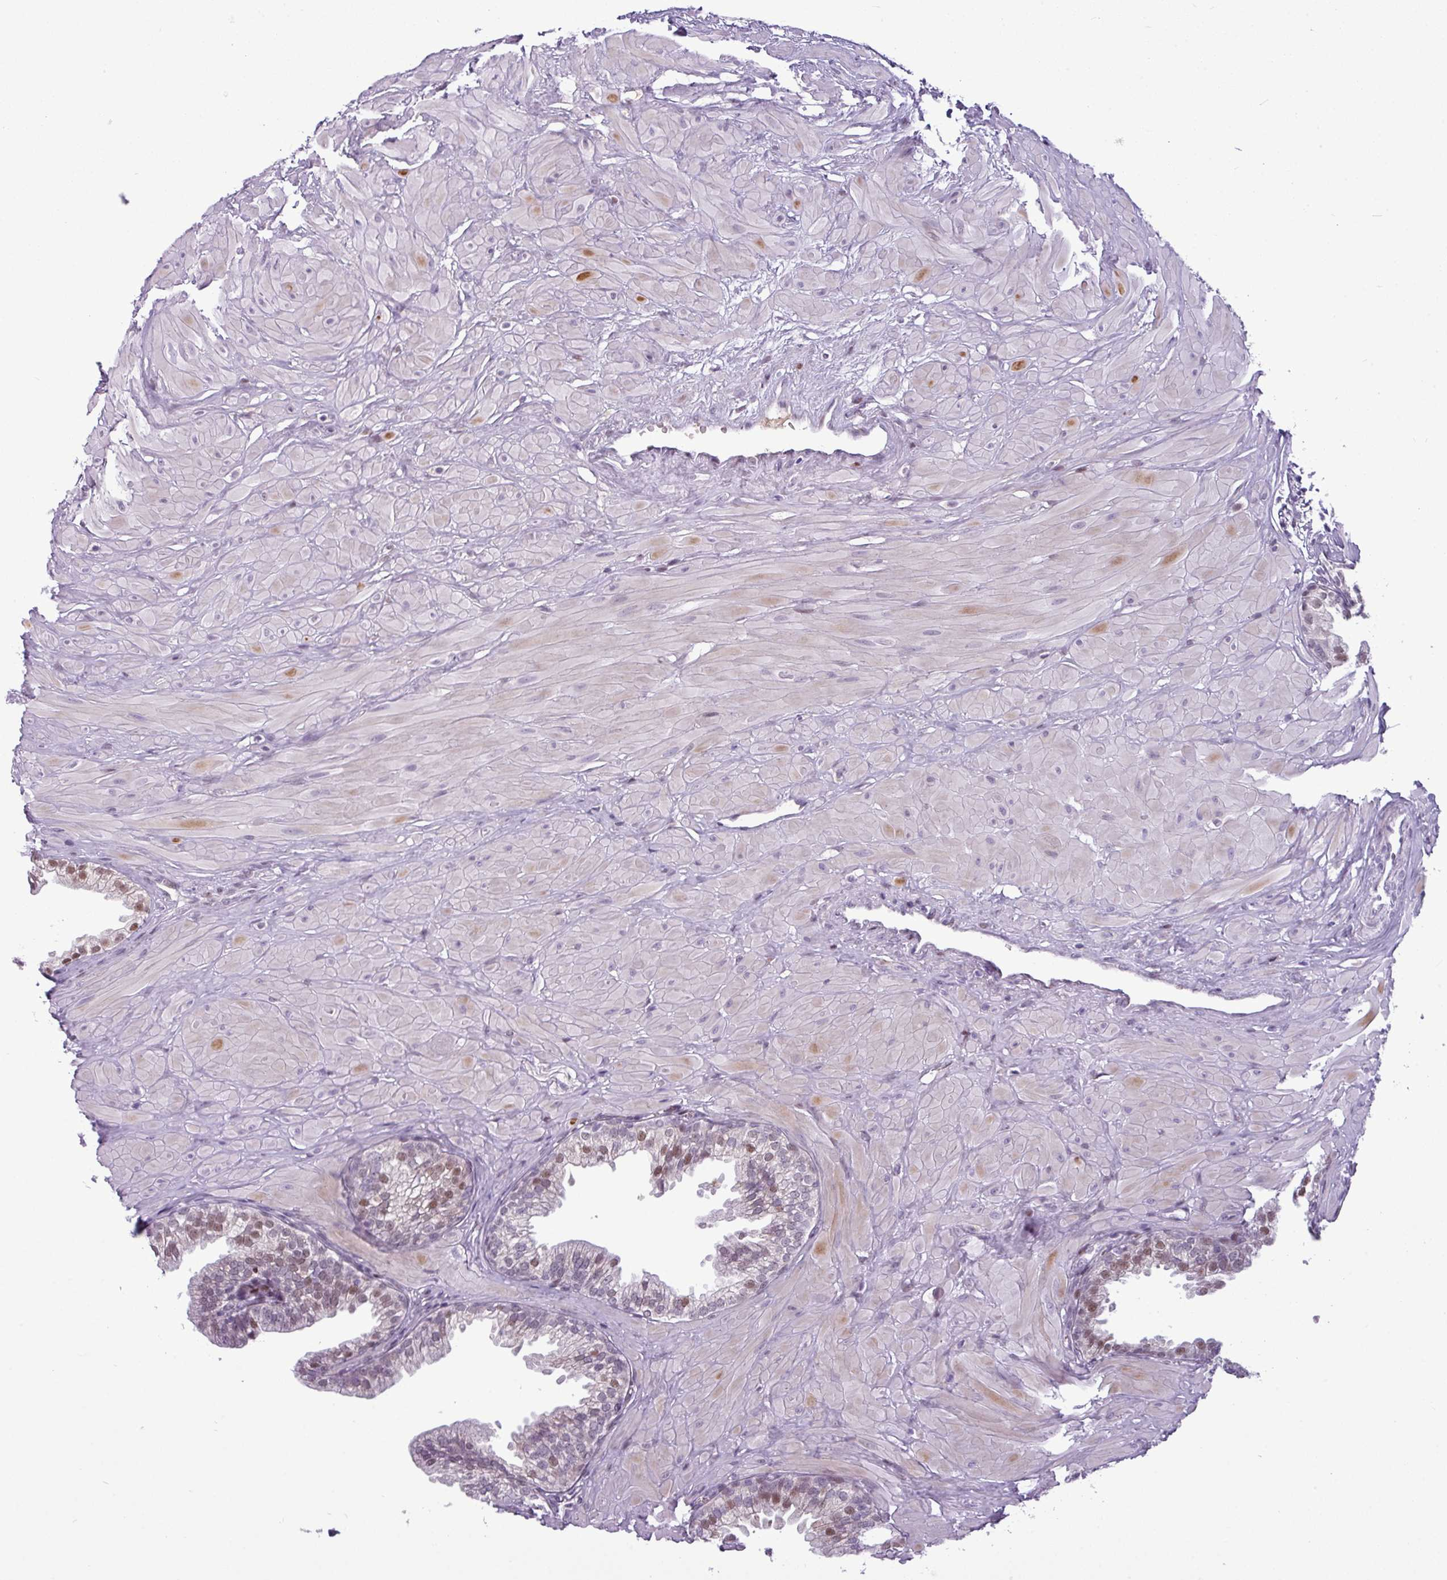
{"staining": {"intensity": "moderate", "quantity": "<25%", "location": "nuclear"}, "tissue": "prostate", "cell_type": "Glandular cells", "image_type": "normal", "snomed": [{"axis": "morphology", "description": "Normal tissue, NOS"}, {"axis": "topography", "description": "Prostate"}, {"axis": "topography", "description": "Peripheral nerve tissue"}], "caption": "Unremarkable prostate was stained to show a protein in brown. There is low levels of moderate nuclear positivity in about <25% of glandular cells. (DAB (3,3'-diaminobenzidine) IHC, brown staining for protein, blue staining for nuclei).", "gene": "SLC66A2", "patient": {"sex": "male", "age": 55}}